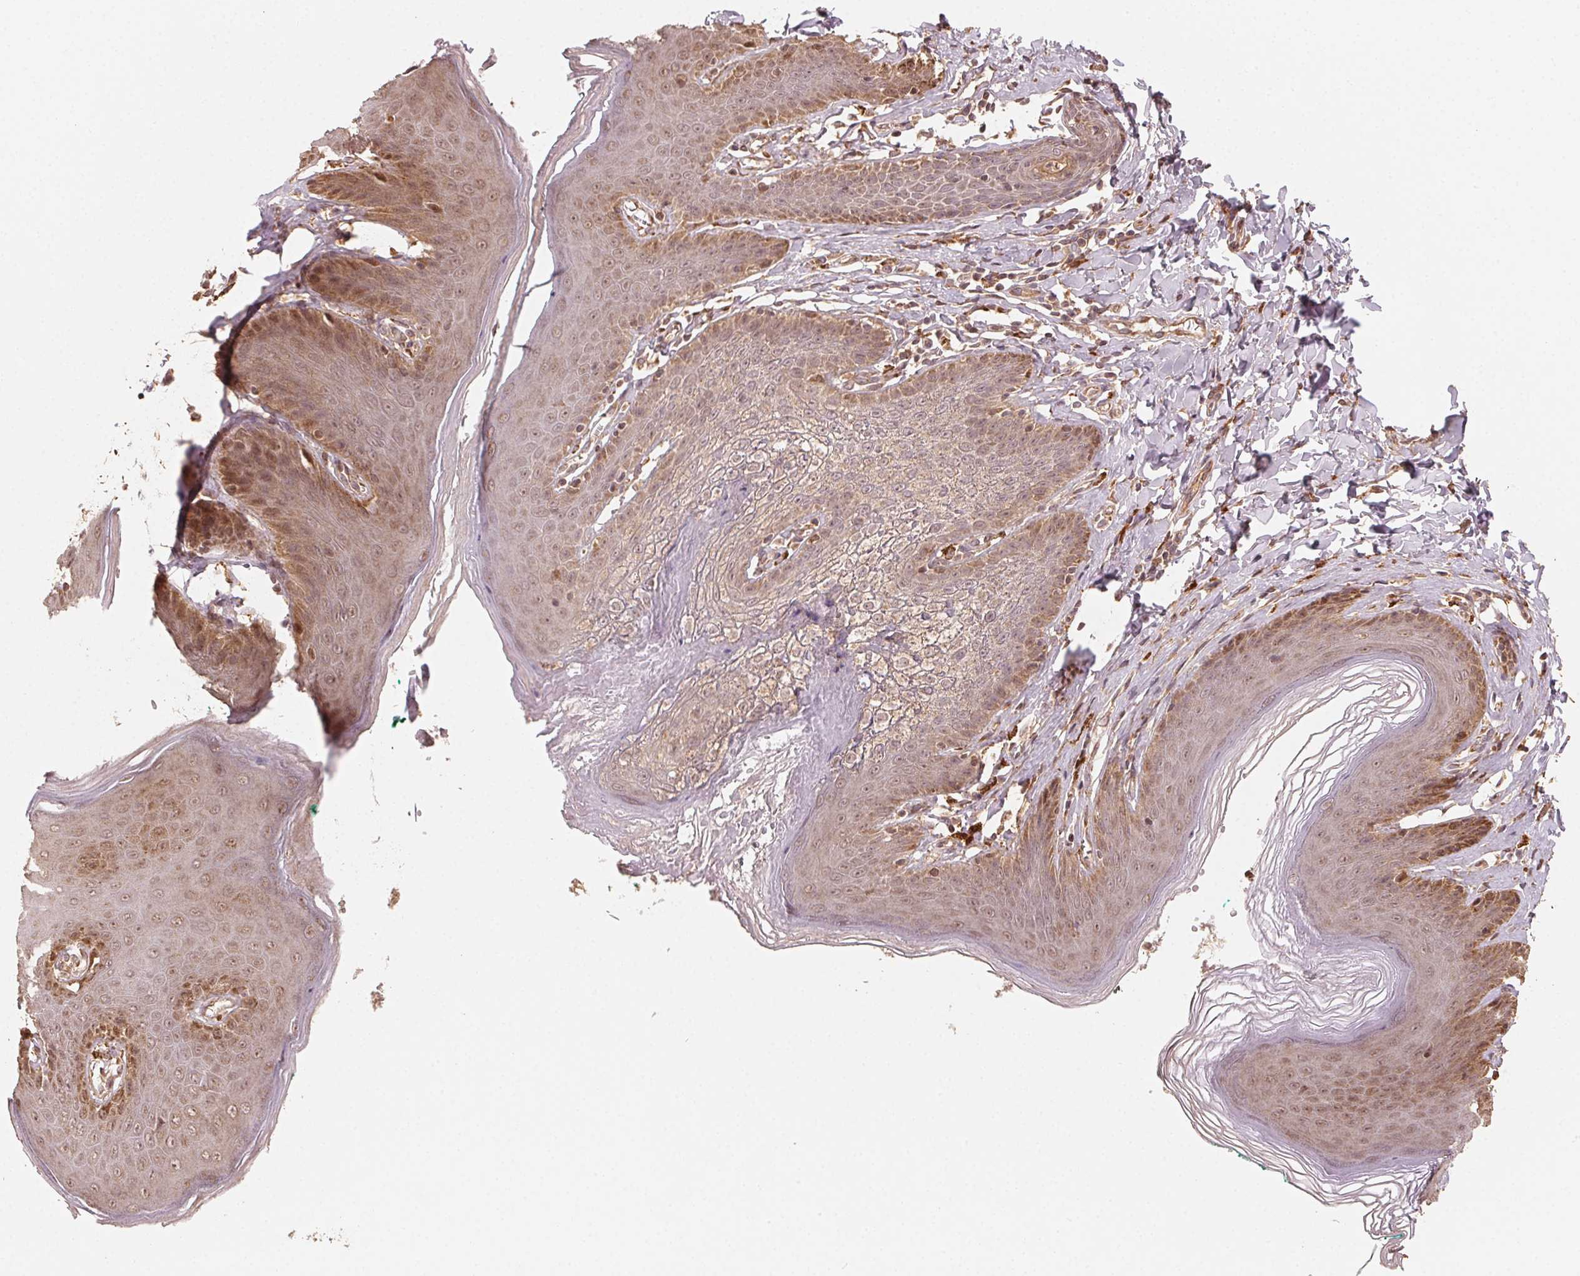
{"staining": {"intensity": "moderate", "quantity": ">75%", "location": "cytoplasmic/membranous,nuclear"}, "tissue": "skin", "cell_type": "Epidermal cells", "image_type": "normal", "snomed": [{"axis": "morphology", "description": "Normal tissue, NOS"}, {"axis": "topography", "description": "Vulva"}, {"axis": "topography", "description": "Peripheral nerve tissue"}], "caption": "Brown immunohistochemical staining in normal skin reveals moderate cytoplasmic/membranous,nuclear expression in approximately >75% of epidermal cells. (Stains: DAB (3,3'-diaminobenzidine) in brown, nuclei in blue, Microscopy: brightfield microscopy at high magnification).", "gene": "WBP2", "patient": {"sex": "female", "age": 66}}